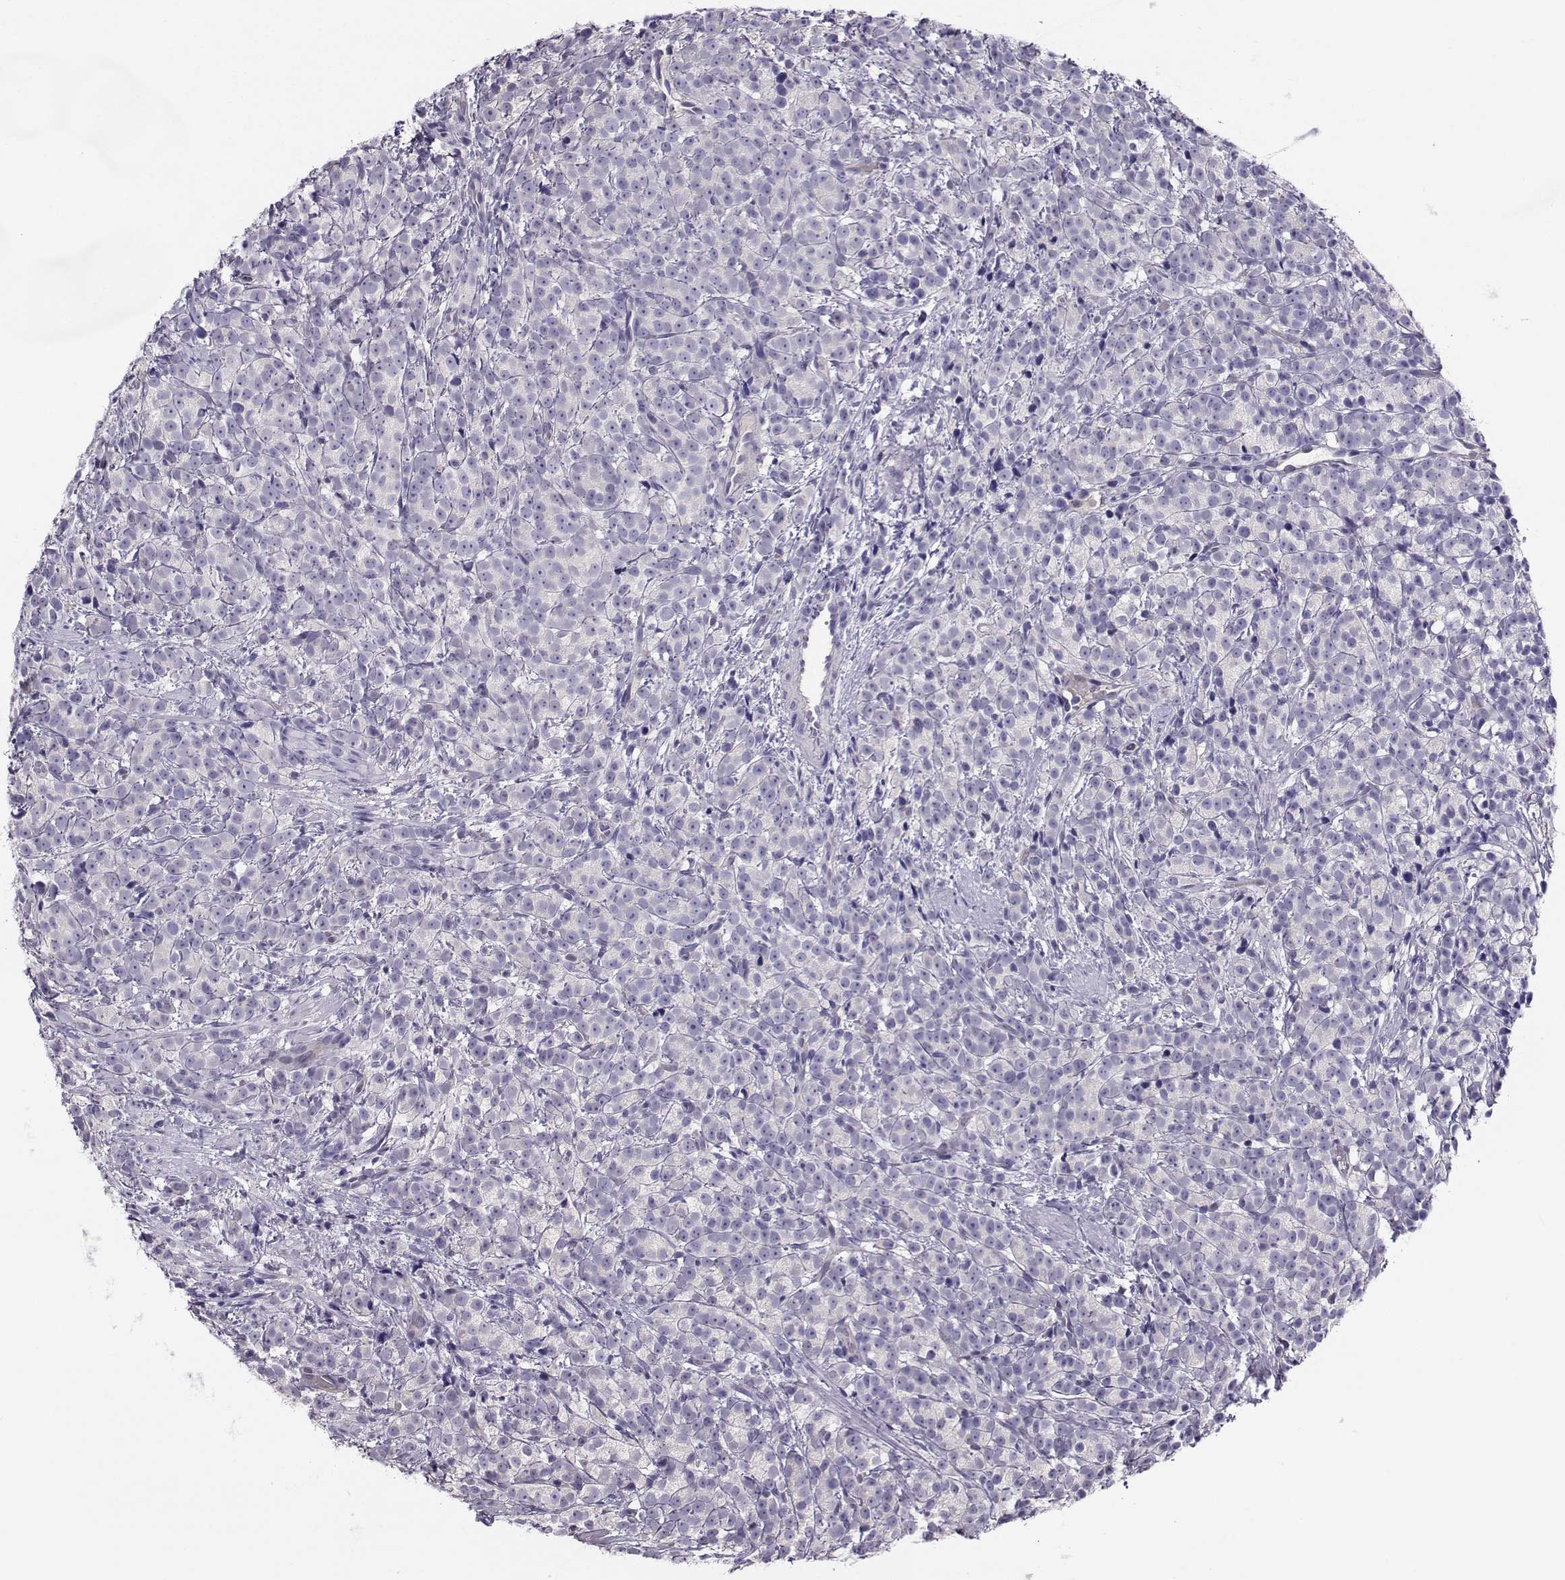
{"staining": {"intensity": "negative", "quantity": "none", "location": "none"}, "tissue": "prostate cancer", "cell_type": "Tumor cells", "image_type": "cancer", "snomed": [{"axis": "morphology", "description": "Adenocarcinoma, High grade"}, {"axis": "topography", "description": "Prostate"}], "caption": "The immunohistochemistry micrograph has no significant positivity in tumor cells of prostate cancer tissue.", "gene": "PGK1", "patient": {"sex": "male", "age": 53}}